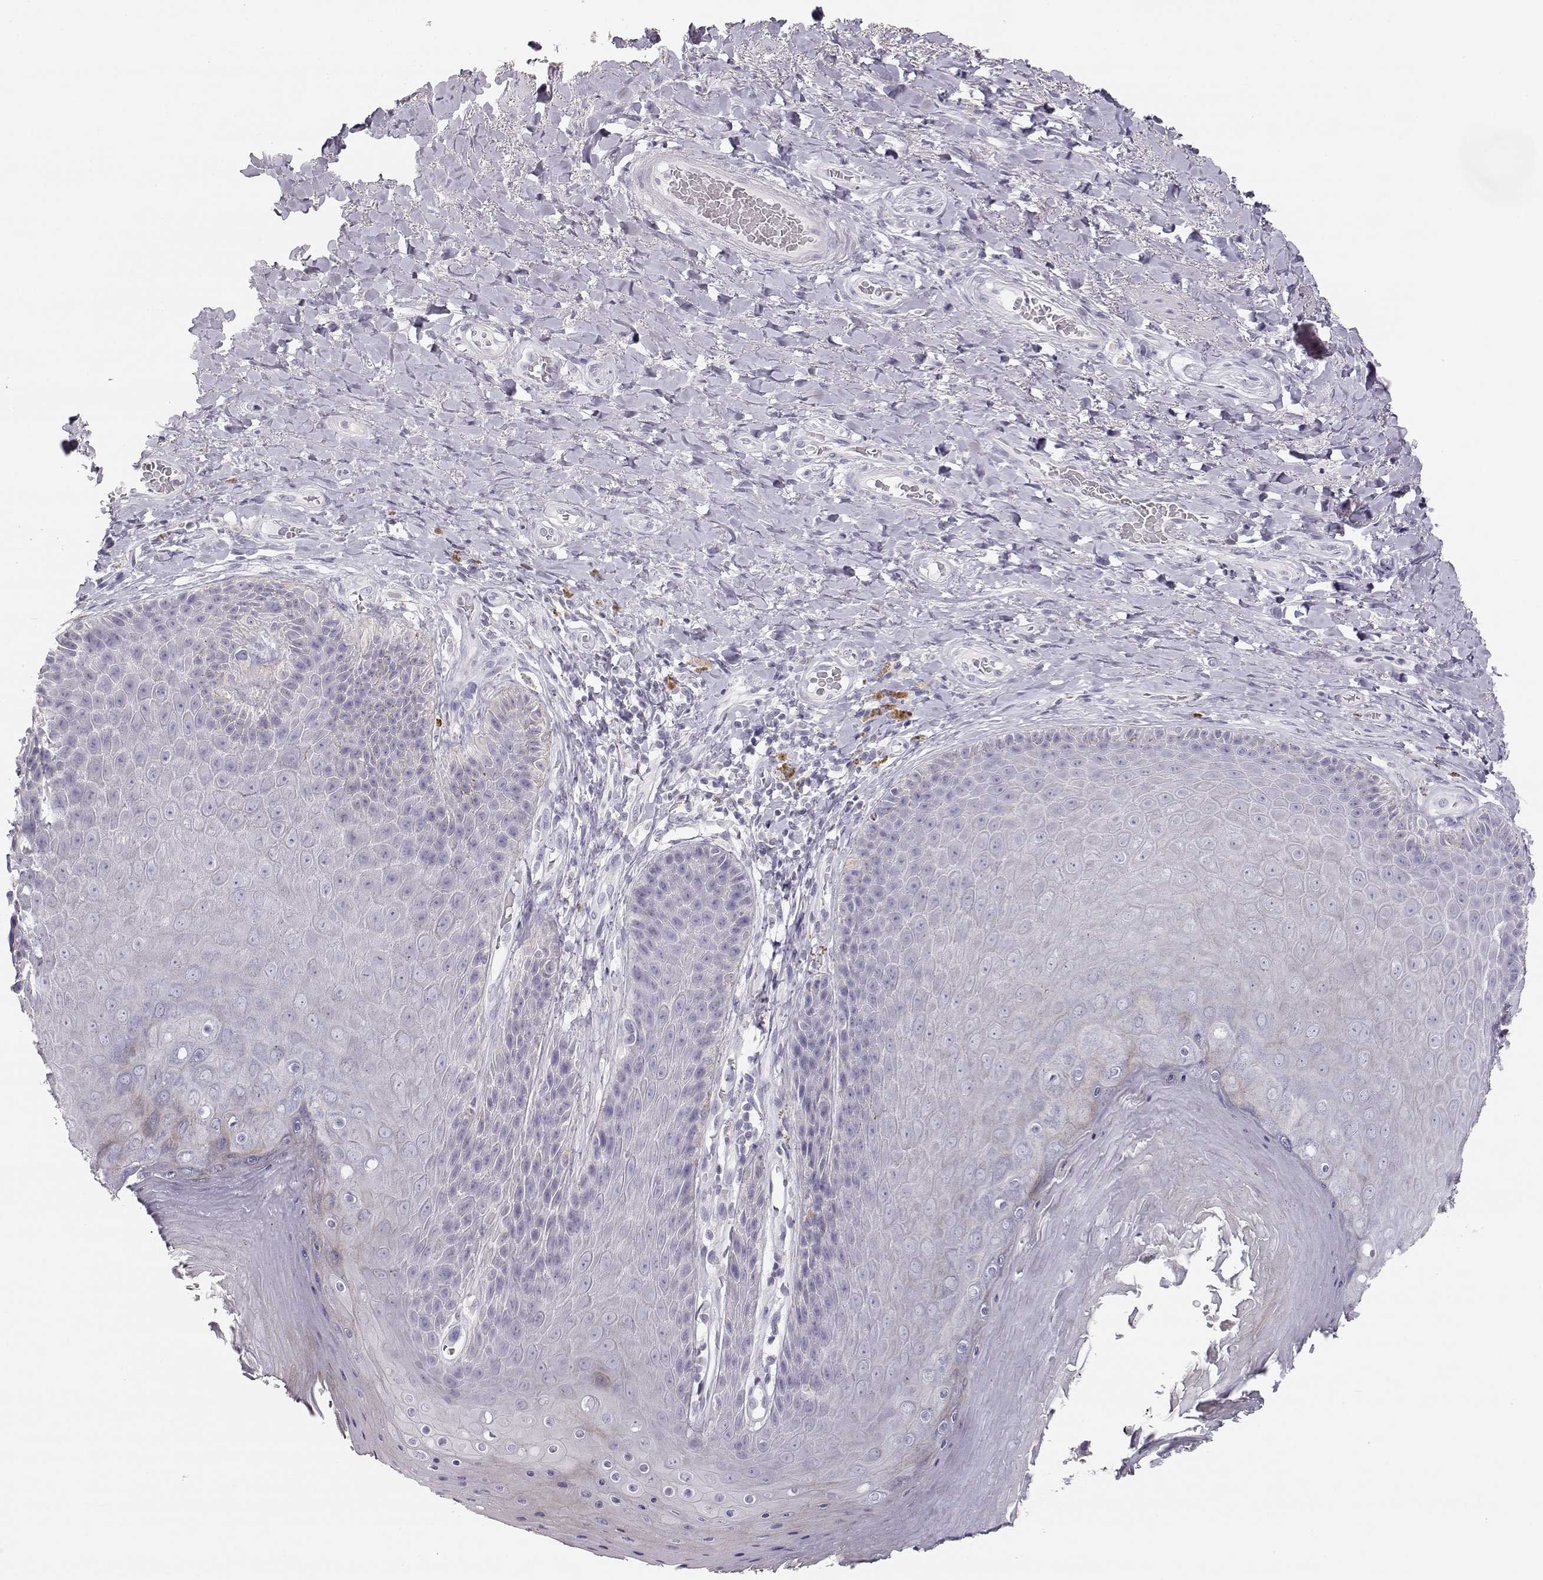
{"staining": {"intensity": "negative", "quantity": "none", "location": "none"}, "tissue": "skin", "cell_type": "Epidermal cells", "image_type": "normal", "snomed": [{"axis": "morphology", "description": "Normal tissue, NOS"}, {"axis": "topography", "description": "Skeletal muscle"}, {"axis": "topography", "description": "Anal"}, {"axis": "topography", "description": "Peripheral nerve tissue"}], "caption": "This is an immunohistochemistry photomicrograph of normal skin. There is no staining in epidermal cells.", "gene": "LEPR", "patient": {"sex": "male", "age": 53}}